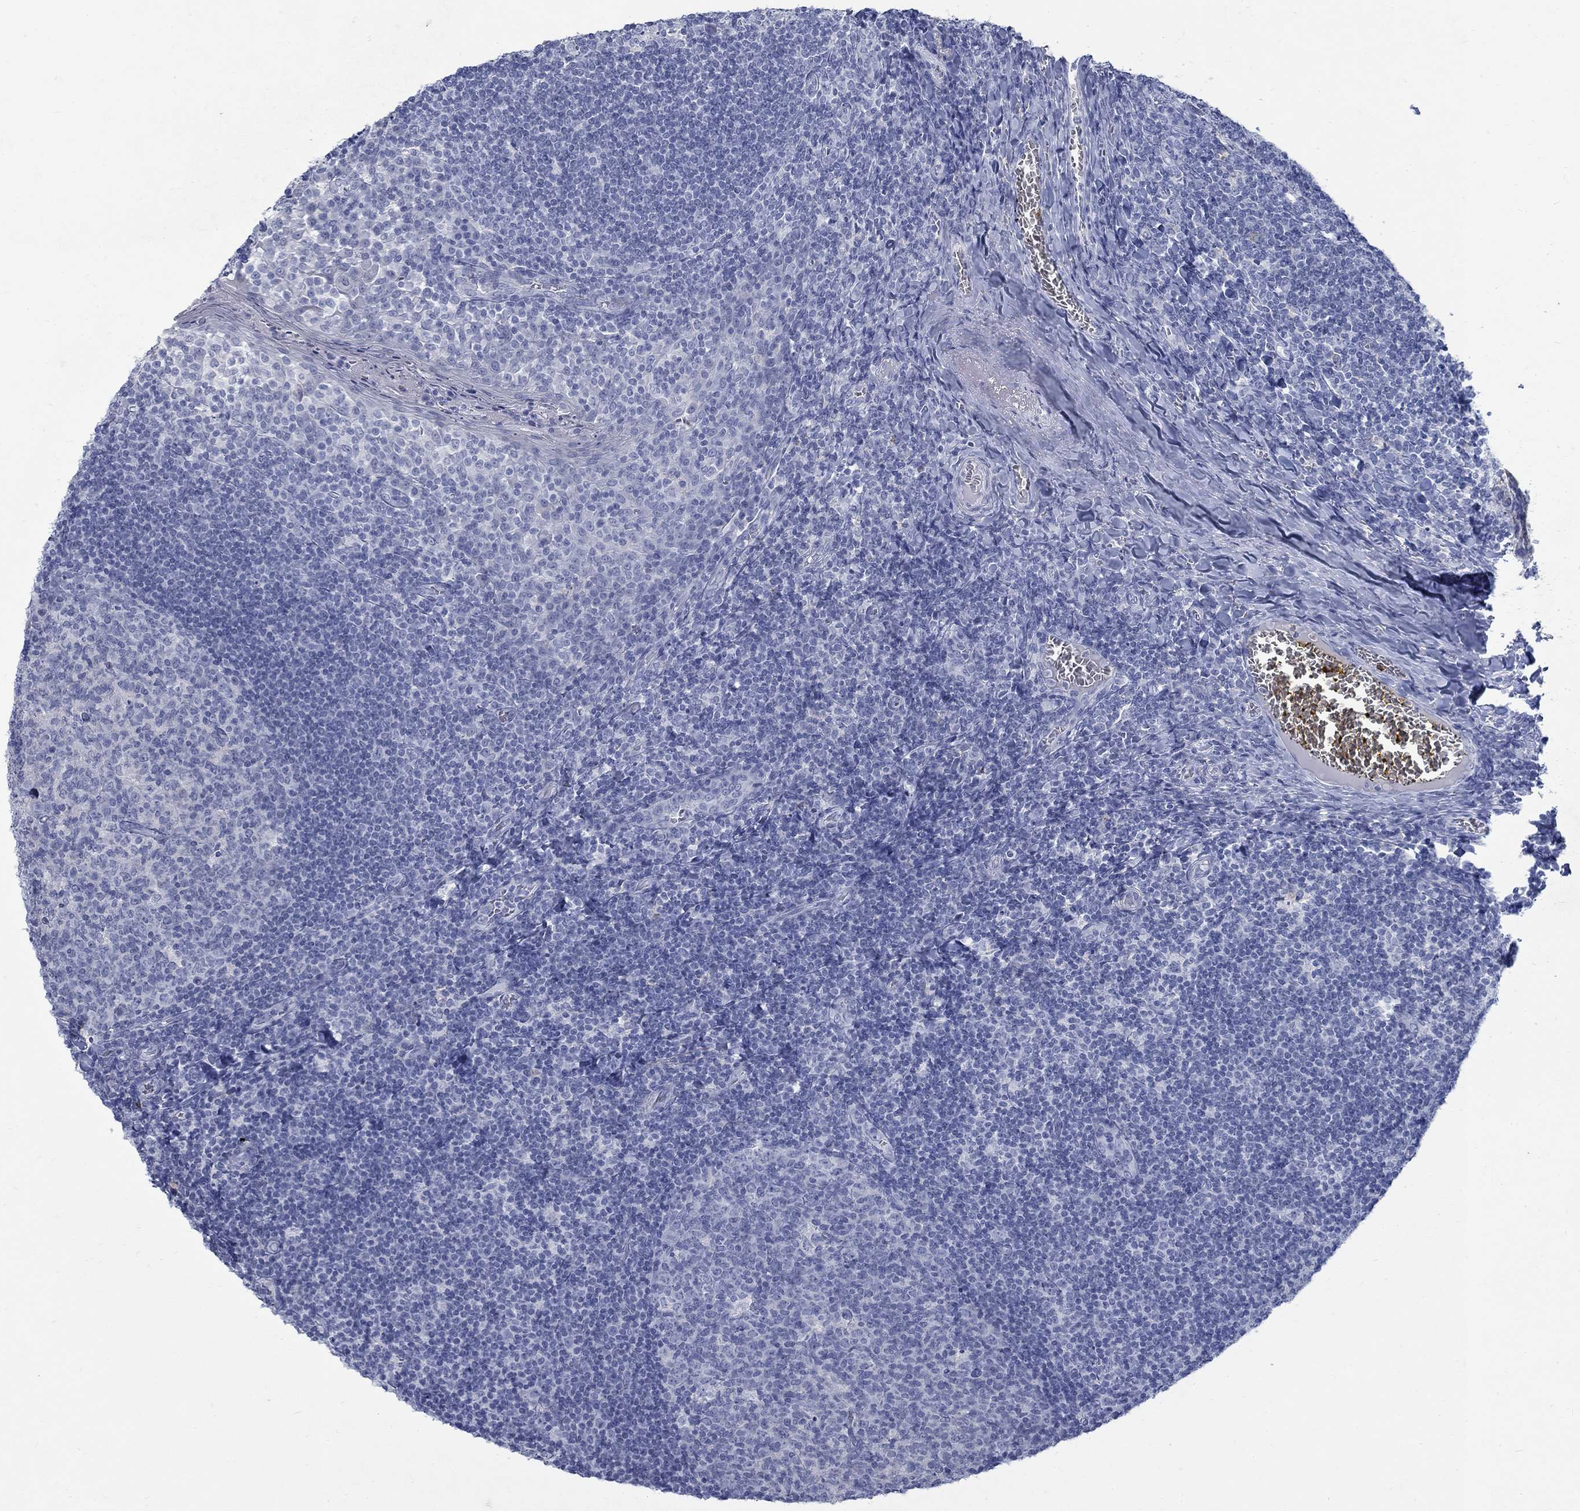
{"staining": {"intensity": "negative", "quantity": "none", "location": "none"}, "tissue": "tonsil", "cell_type": "Germinal center cells", "image_type": "normal", "snomed": [{"axis": "morphology", "description": "Normal tissue, NOS"}, {"axis": "topography", "description": "Tonsil"}], "caption": "High magnification brightfield microscopy of benign tonsil stained with DAB (brown) and counterstained with hematoxylin (blue): germinal center cells show no significant staining. (DAB (3,3'-diaminobenzidine) IHC, high magnification).", "gene": "RFTN2", "patient": {"sex": "female", "age": 13}}